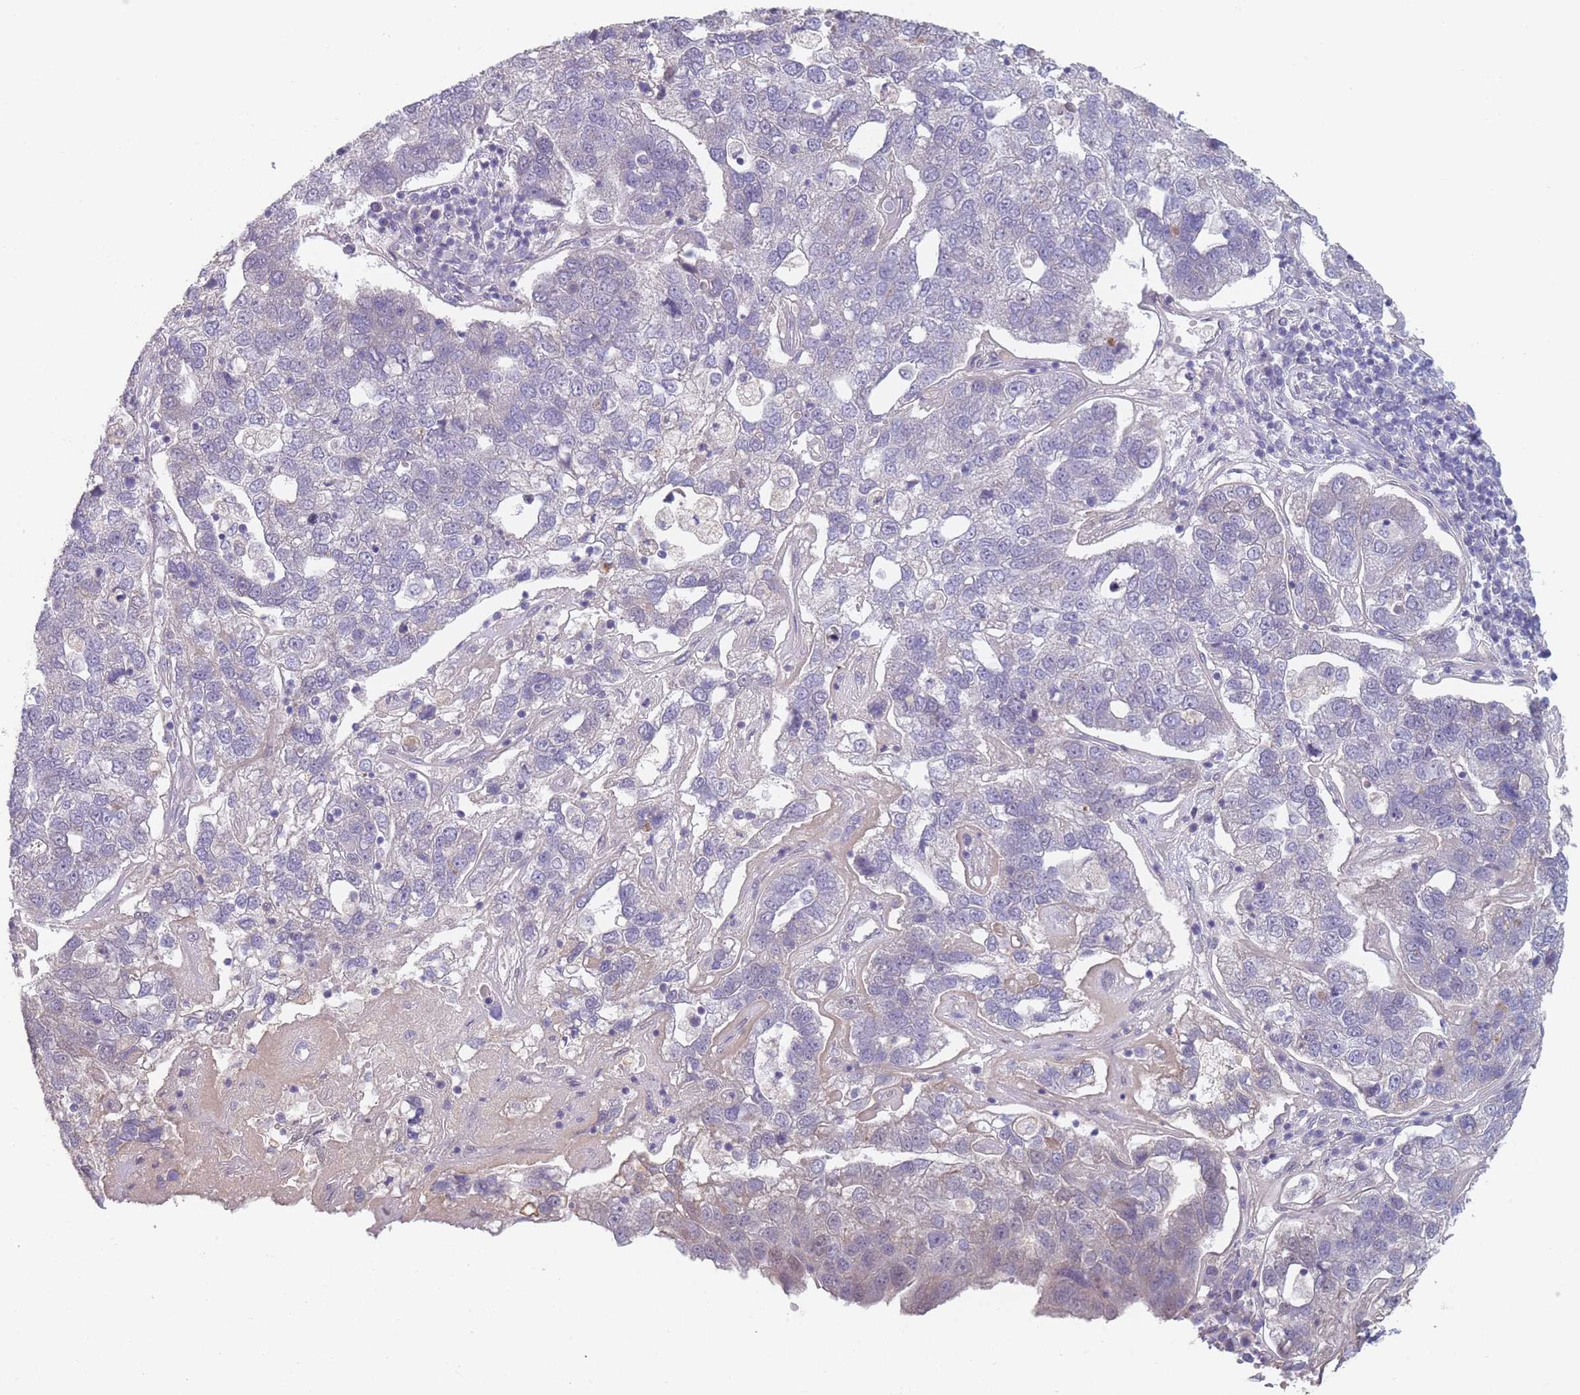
{"staining": {"intensity": "negative", "quantity": "none", "location": "none"}, "tissue": "pancreatic cancer", "cell_type": "Tumor cells", "image_type": "cancer", "snomed": [{"axis": "morphology", "description": "Adenocarcinoma, NOS"}, {"axis": "topography", "description": "Pancreas"}], "caption": "Immunohistochemistry (IHC) of pancreatic cancer demonstrates no positivity in tumor cells.", "gene": "ANKRD10", "patient": {"sex": "female", "age": 61}}